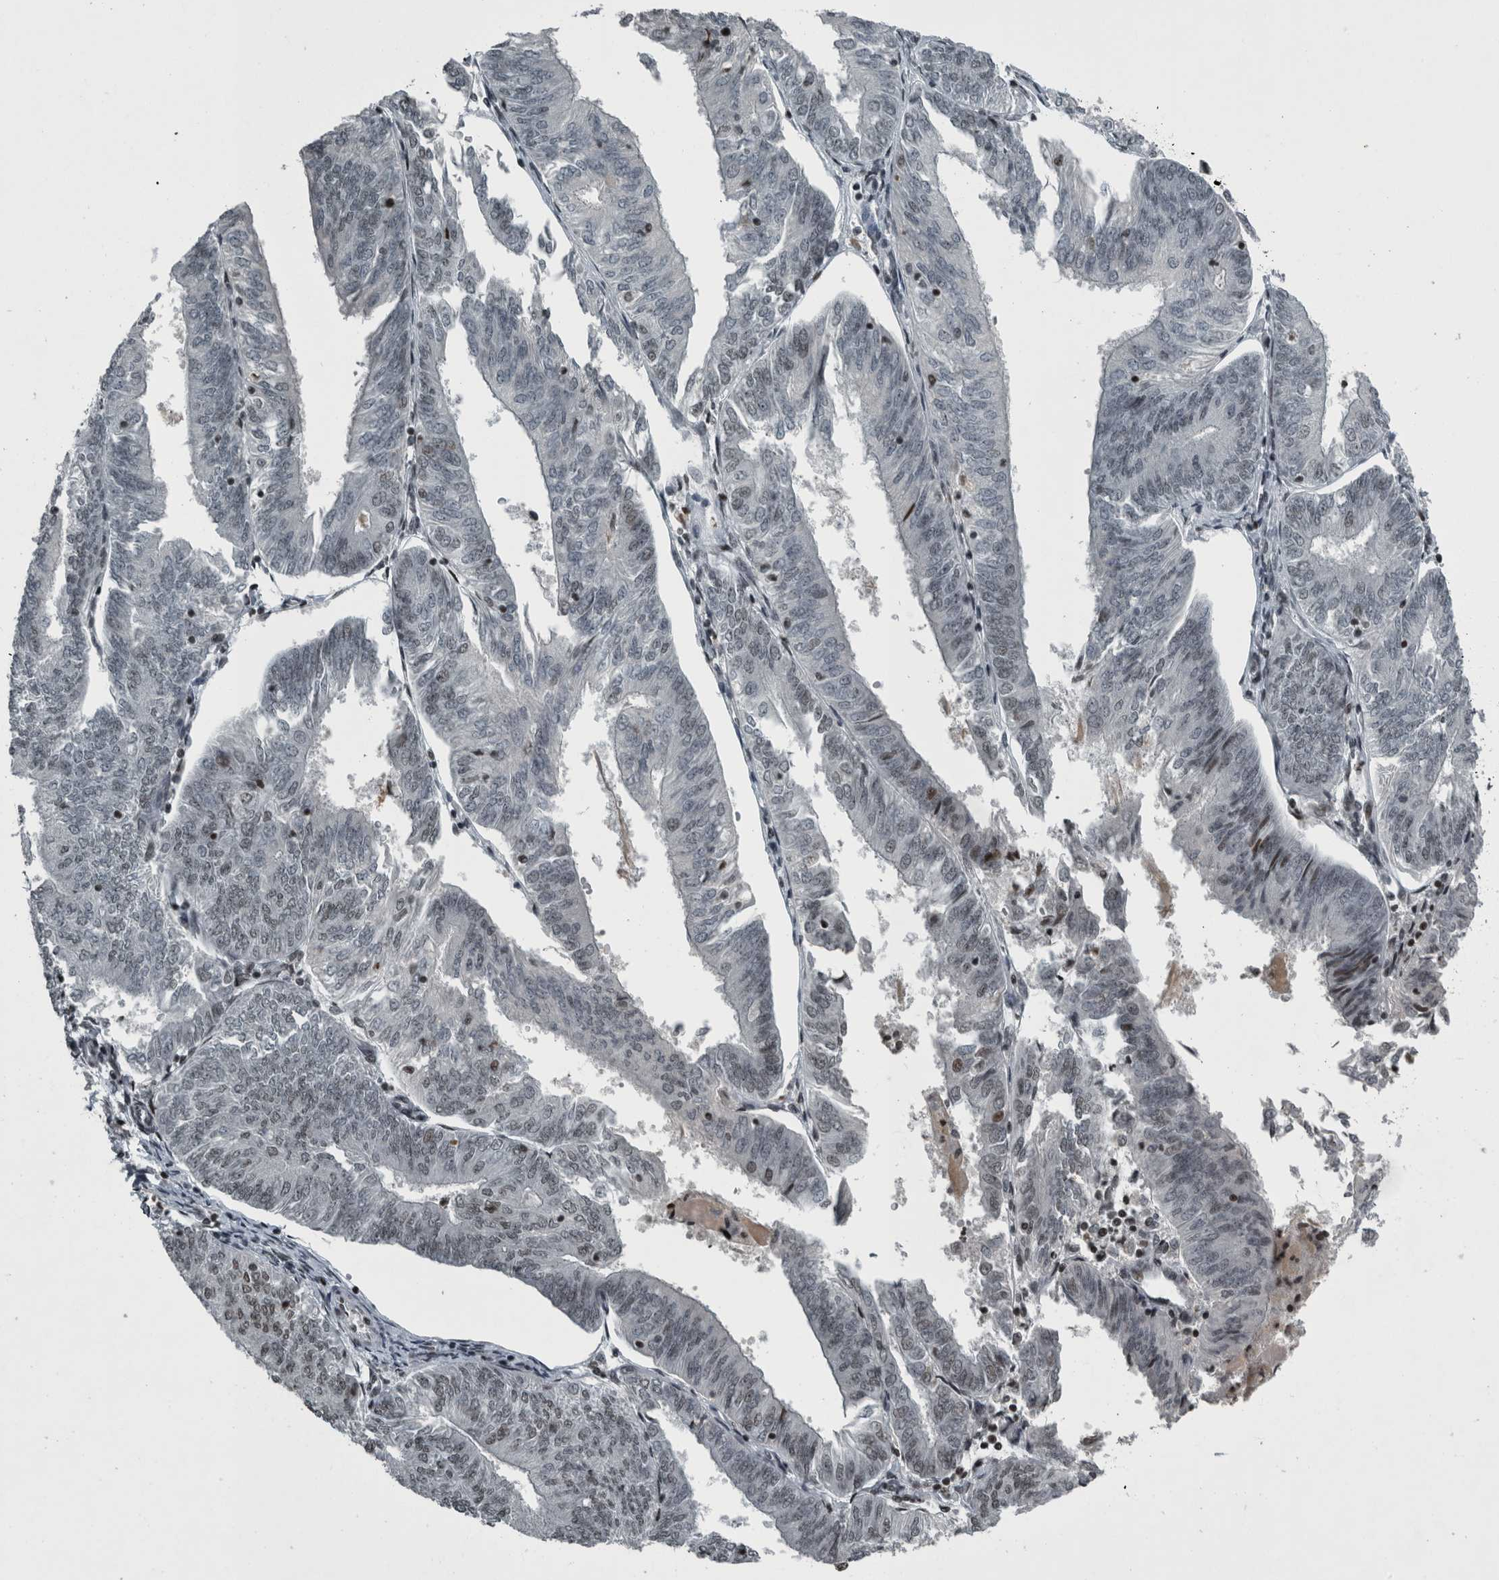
{"staining": {"intensity": "weak", "quantity": "25%-75%", "location": "nuclear"}, "tissue": "endometrial cancer", "cell_type": "Tumor cells", "image_type": "cancer", "snomed": [{"axis": "morphology", "description": "Adenocarcinoma, NOS"}, {"axis": "topography", "description": "Endometrium"}], "caption": "This is a photomicrograph of IHC staining of adenocarcinoma (endometrial), which shows weak expression in the nuclear of tumor cells.", "gene": "UNC50", "patient": {"sex": "female", "age": 58}}